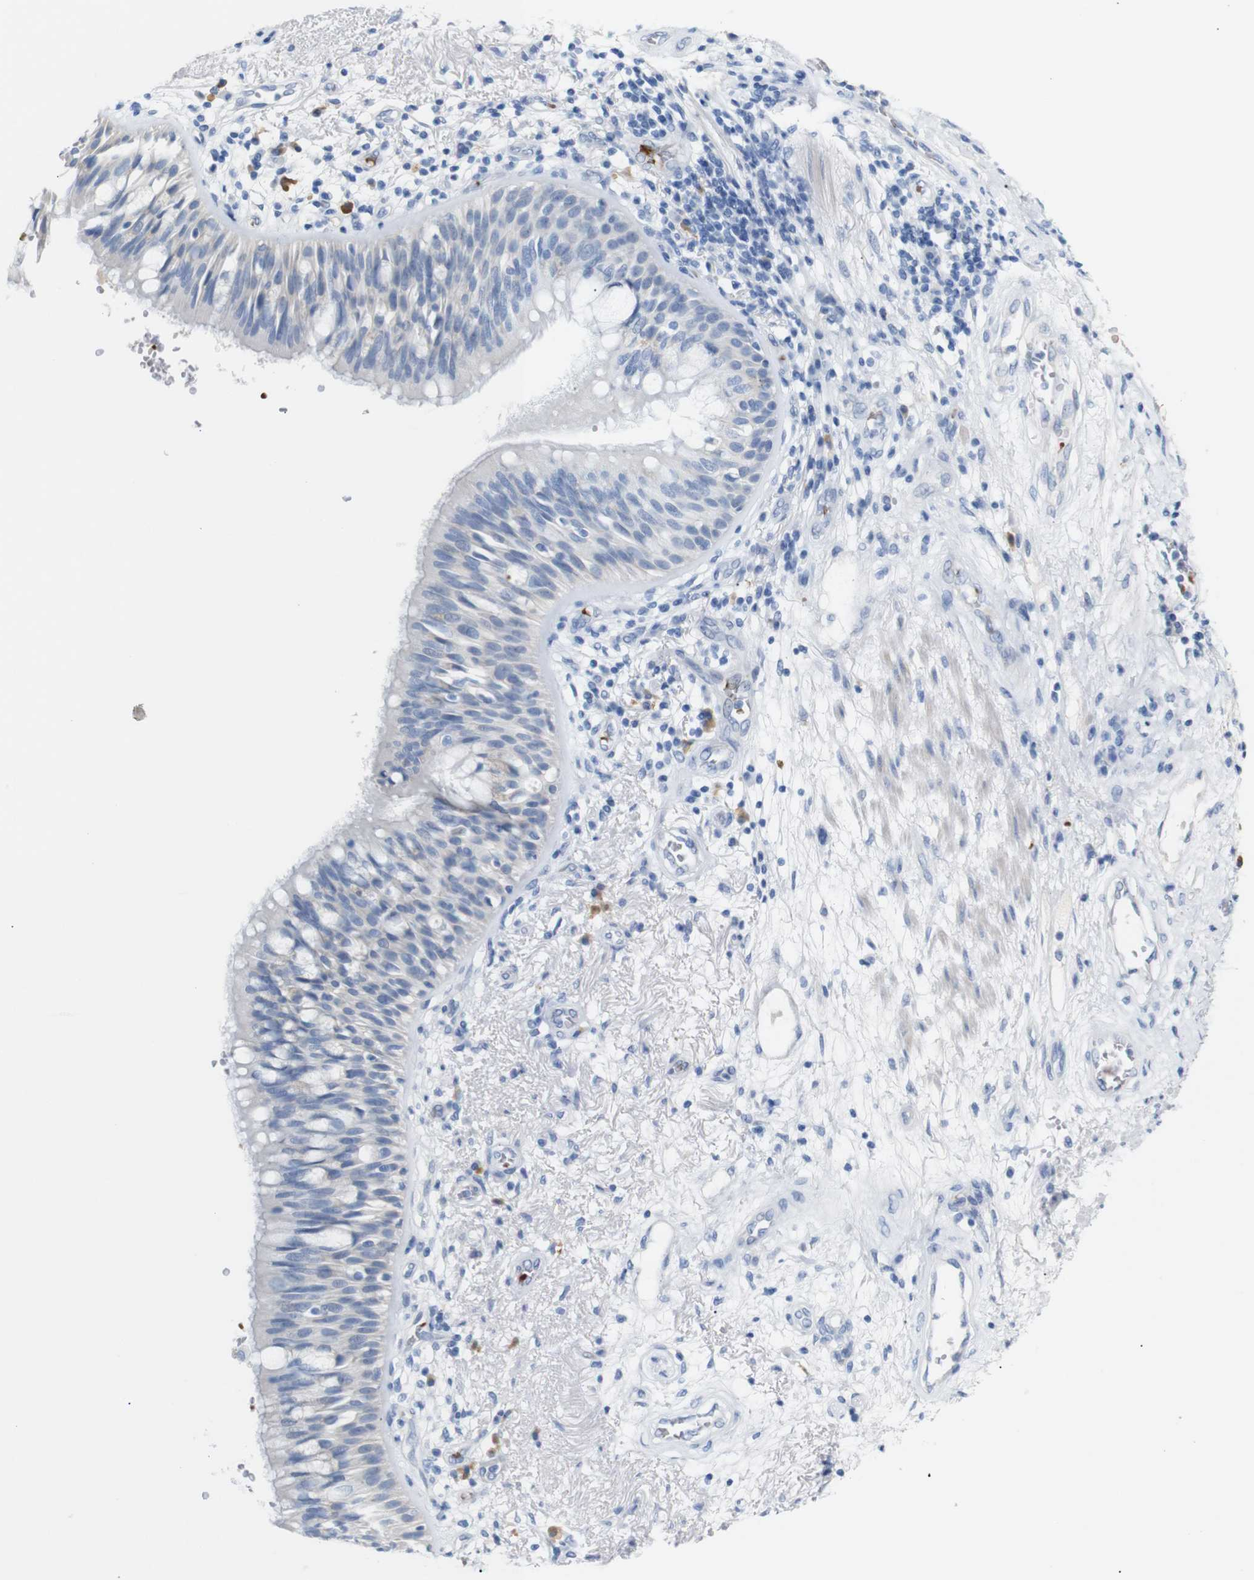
{"staining": {"intensity": "negative", "quantity": "none", "location": "none"}, "tissue": "bronchus", "cell_type": "Respiratory epithelial cells", "image_type": "normal", "snomed": [{"axis": "morphology", "description": "Normal tissue, NOS"}, {"axis": "topography", "description": "Bronchus"}], "caption": "The photomicrograph reveals no significant staining in respiratory epithelial cells of bronchus. (Immunohistochemistry, brightfield microscopy, high magnification).", "gene": "ERVMER34", "patient": {"sex": "female", "age": 54}}